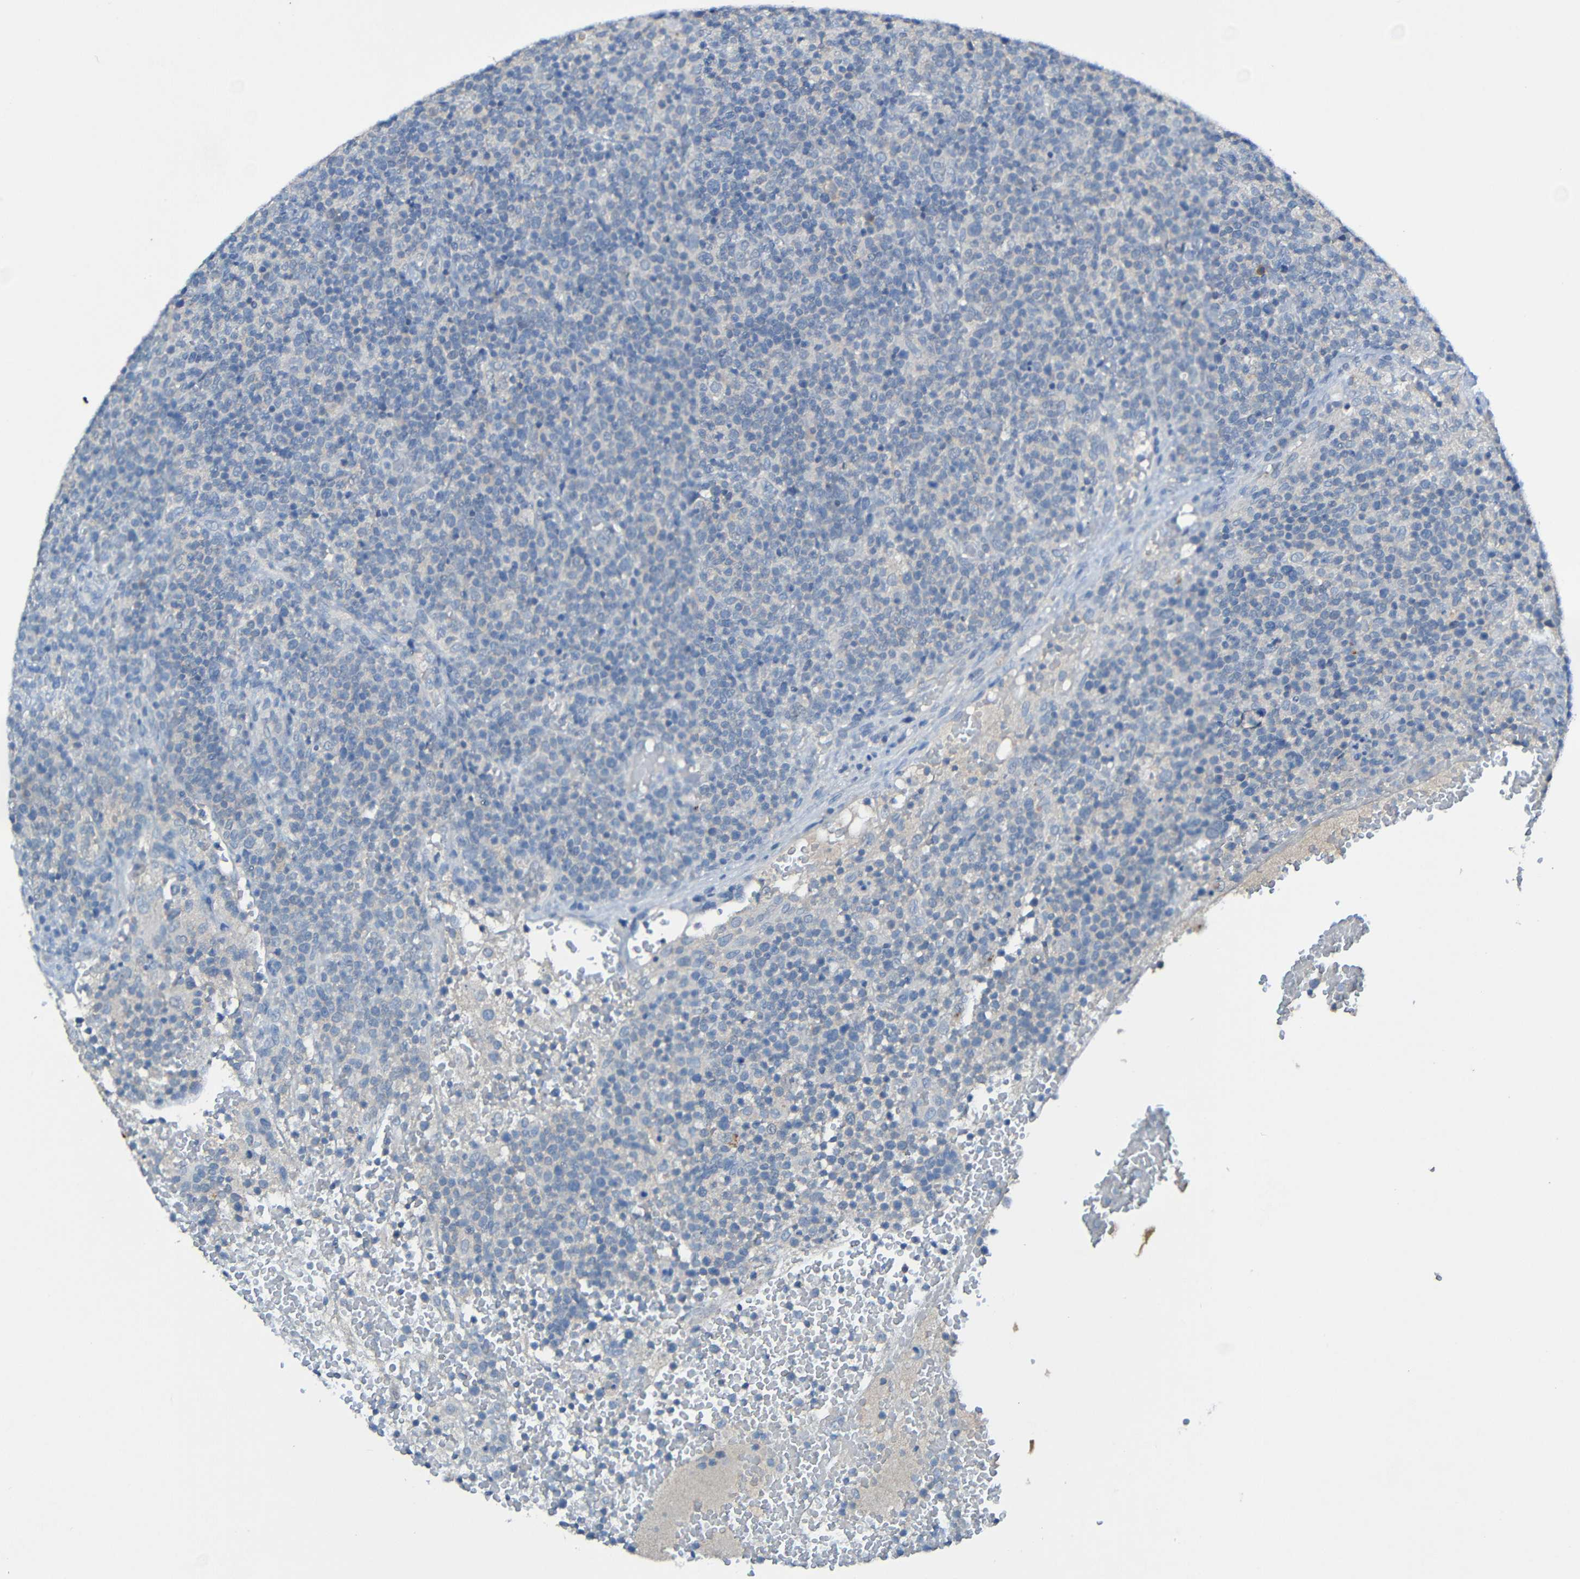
{"staining": {"intensity": "negative", "quantity": "none", "location": "none"}, "tissue": "lymphoma", "cell_type": "Tumor cells", "image_type": "cancer", "snomed": [{"axis": "morphology", "description": "Malignant lymphoma, non-Hodgkin's type, High grade"}, {"axis": "topography", "description": "Lymph node"}], "caption": "High power microscopy histopathology image of an immunohistochemistry (IHC) histopathology image of malignant lymphoma, non-Hodgkin's type (high-grade), revealing no significant expression in tumor cells.", "gene": "LRRC70", "patient": {"sex": "male", "age": 61}}